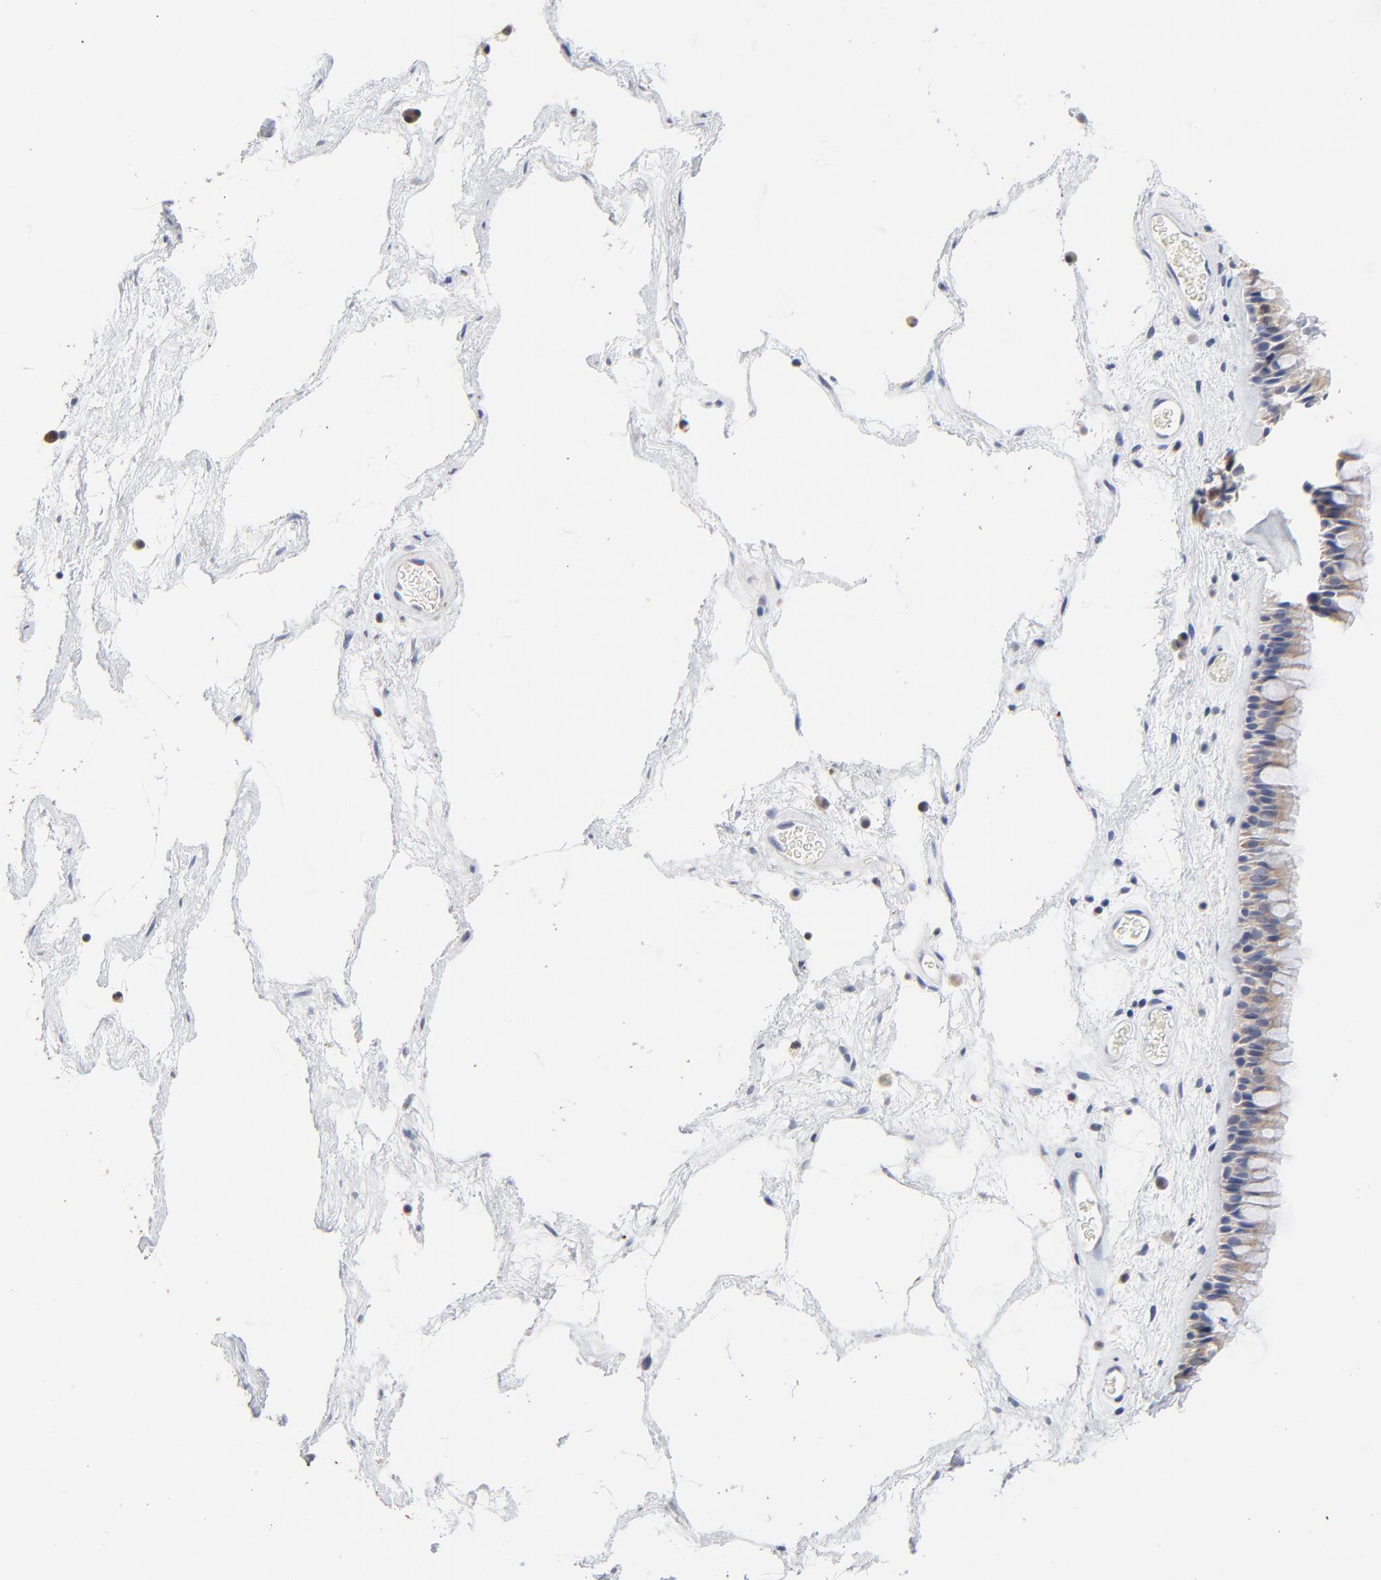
{"staining": {"intensity": "moderate", "quantity": ">75%", "location": "cytoplasmic/membranous"}, "tissue": "nasopharynx", "cell_type": "Respiratory epithelial cells", "image_type": "normal", "snomed": [{"axis": "morphology", "description": "Normal tissue, NOS"}, {"axis": "morphology", "description": "Inflammation, NOS"}, {"axis": "topography", "description": "Nasopharynx"}], "caption": "Nasopharynx stained with a brown dye shows moderate cytoplasmic/membranous positive expression in about >75% of respiratory epithelial cells.", "gene": "AADAC", "patient": {"sex": "male", "age": 48}}